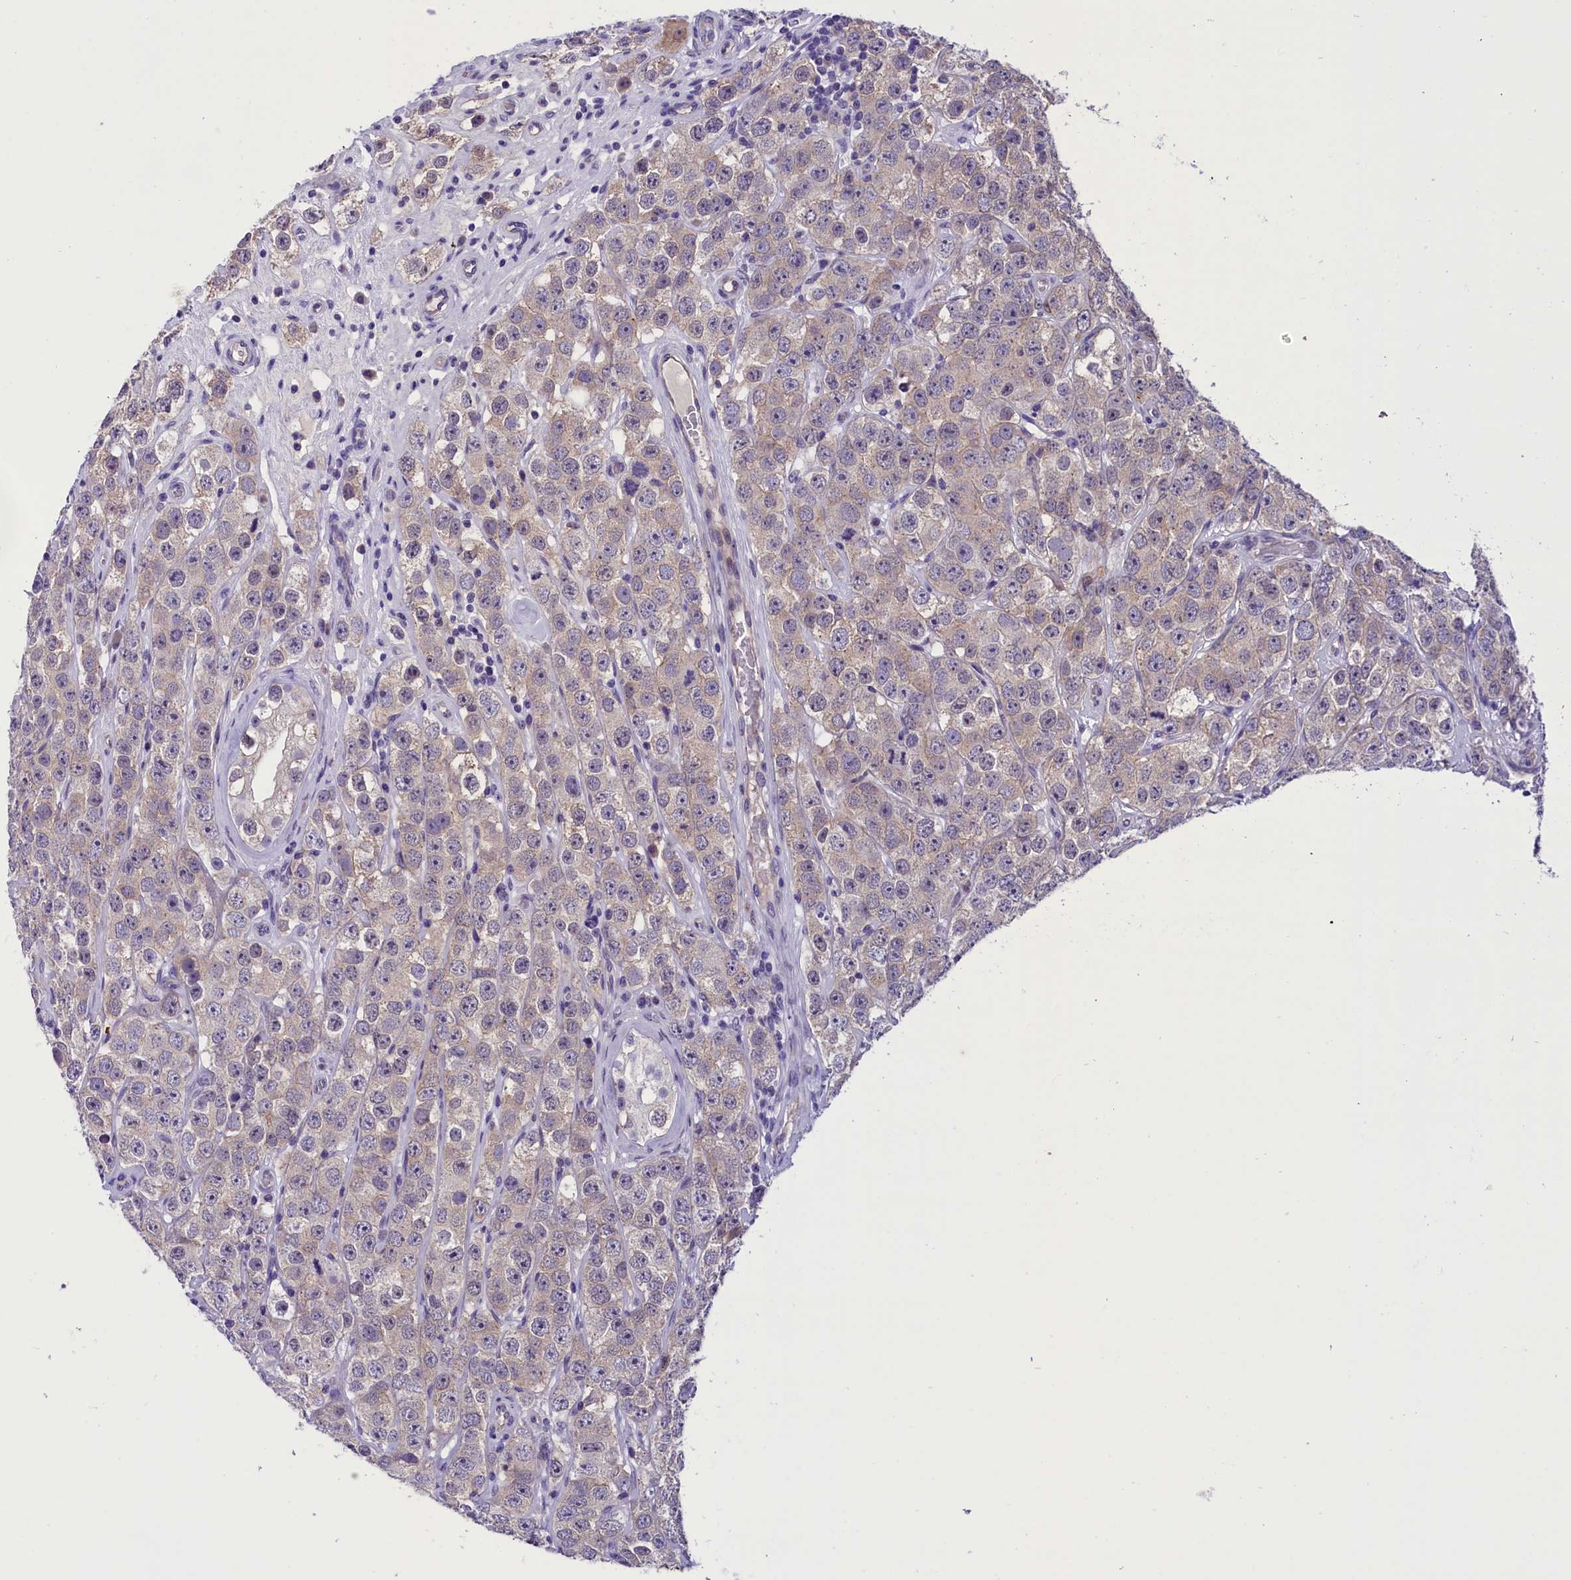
{"staining": {"intensity": "weak", "quantity": "<25%", "location": "cytoplasmic/membranous"}, "tissue": "testis cancer", "cell_type": "Tumor cells", "image_type": "cancer", "snomed": [{"axis": "morphology", "description": "Seminoma, NOS"}, {"axis": "topography", "description": "Testis"}], "caption": "Histopathology image shows no protein expression in tumor cells of seminoma (testis) tissue.", "gene": "PRR15", "patient": {"sex": "male", "age": 28}}